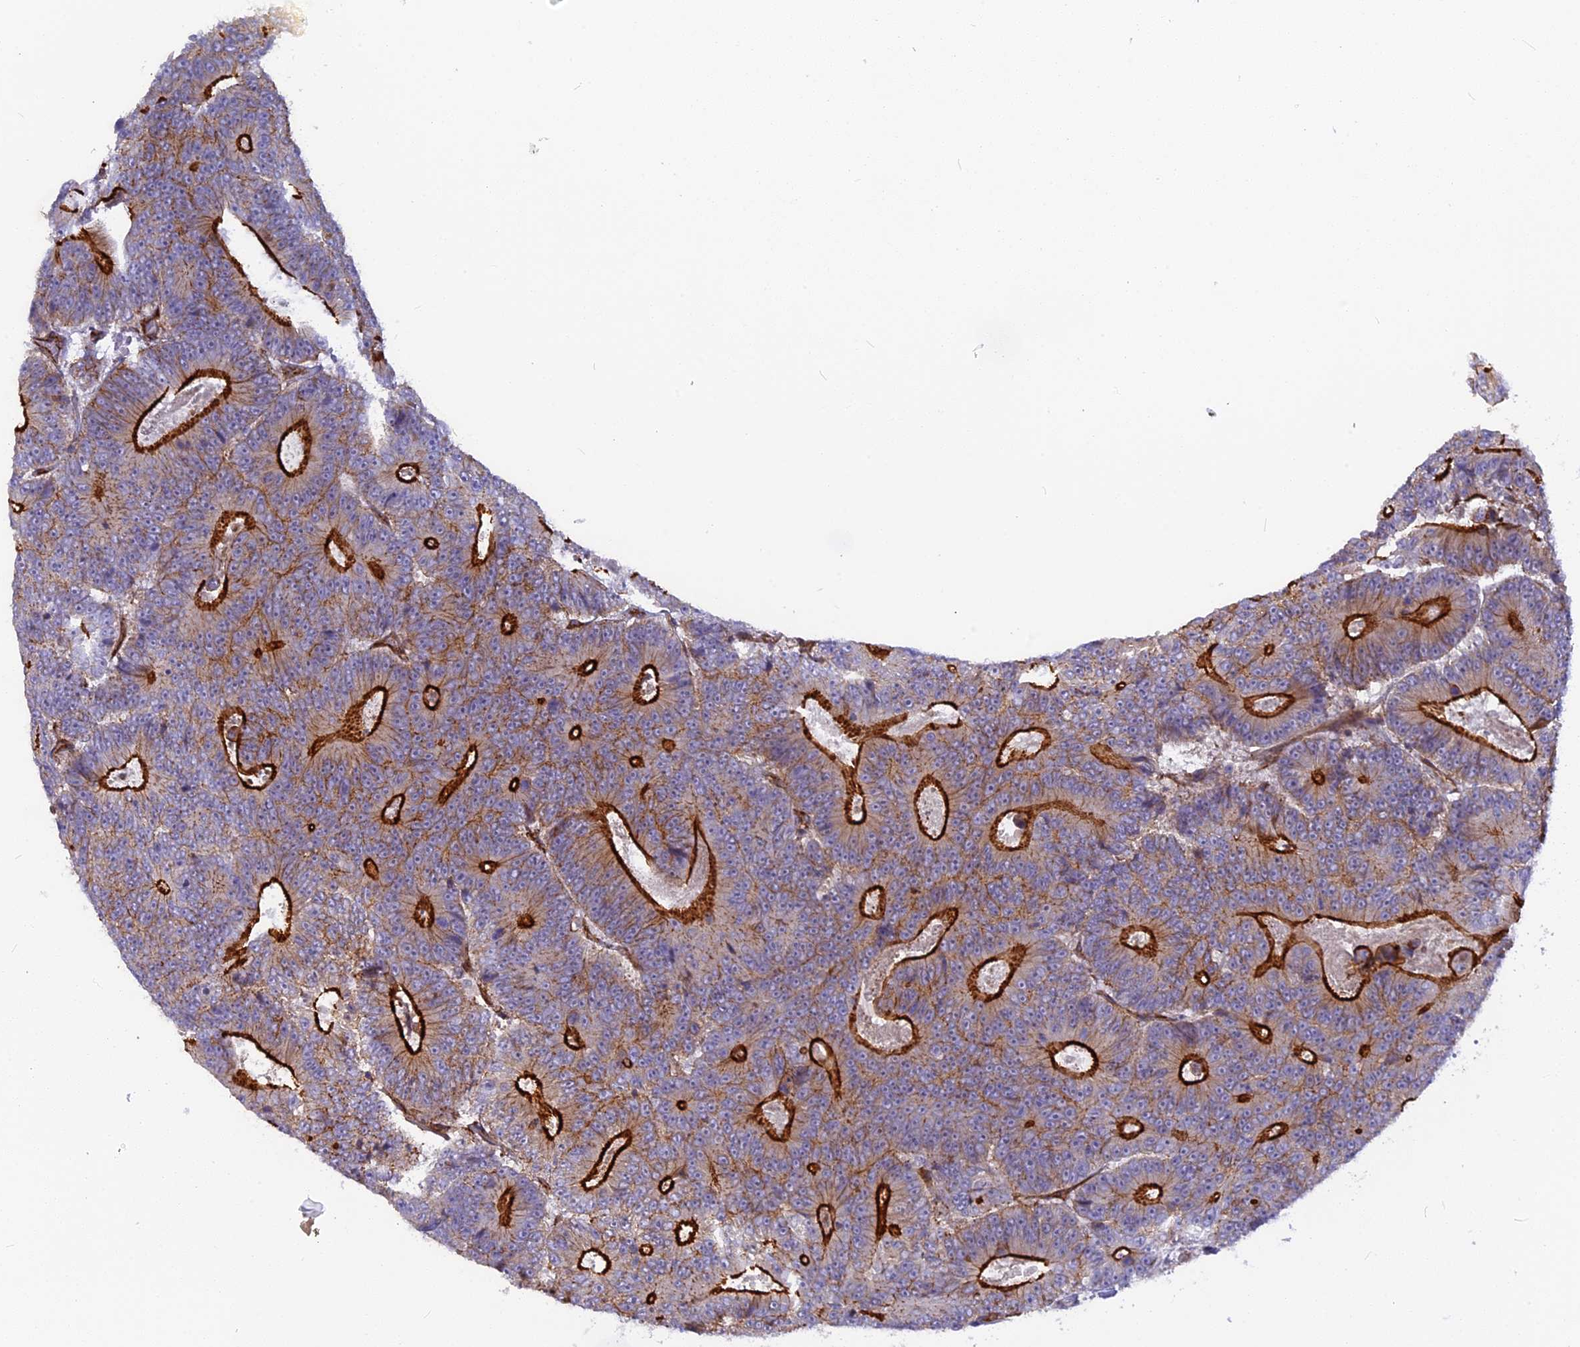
{"staining": {"intensity": "strong", "quantity": "25%-75%", "location": "cytoplasmic/membranous"}, "tissue": "colorectal cancer", "cell_type": "Tumor cells", "image_type": "cancer", "snomed": [{"axis": "morphology", "description": "Adenocarcinoma, NOS"}, {"axis": "topography", "description": "Colon"}], "caption": "This micrograph shows immunohistochemistry staining of colorectal adenocarcinoma, with high strong cytoplasmic/membranous expression in approximately 25%-75% of tumor cells.", "gene": "CNBD2", "patient": {"sex": "male", "age": 83}}